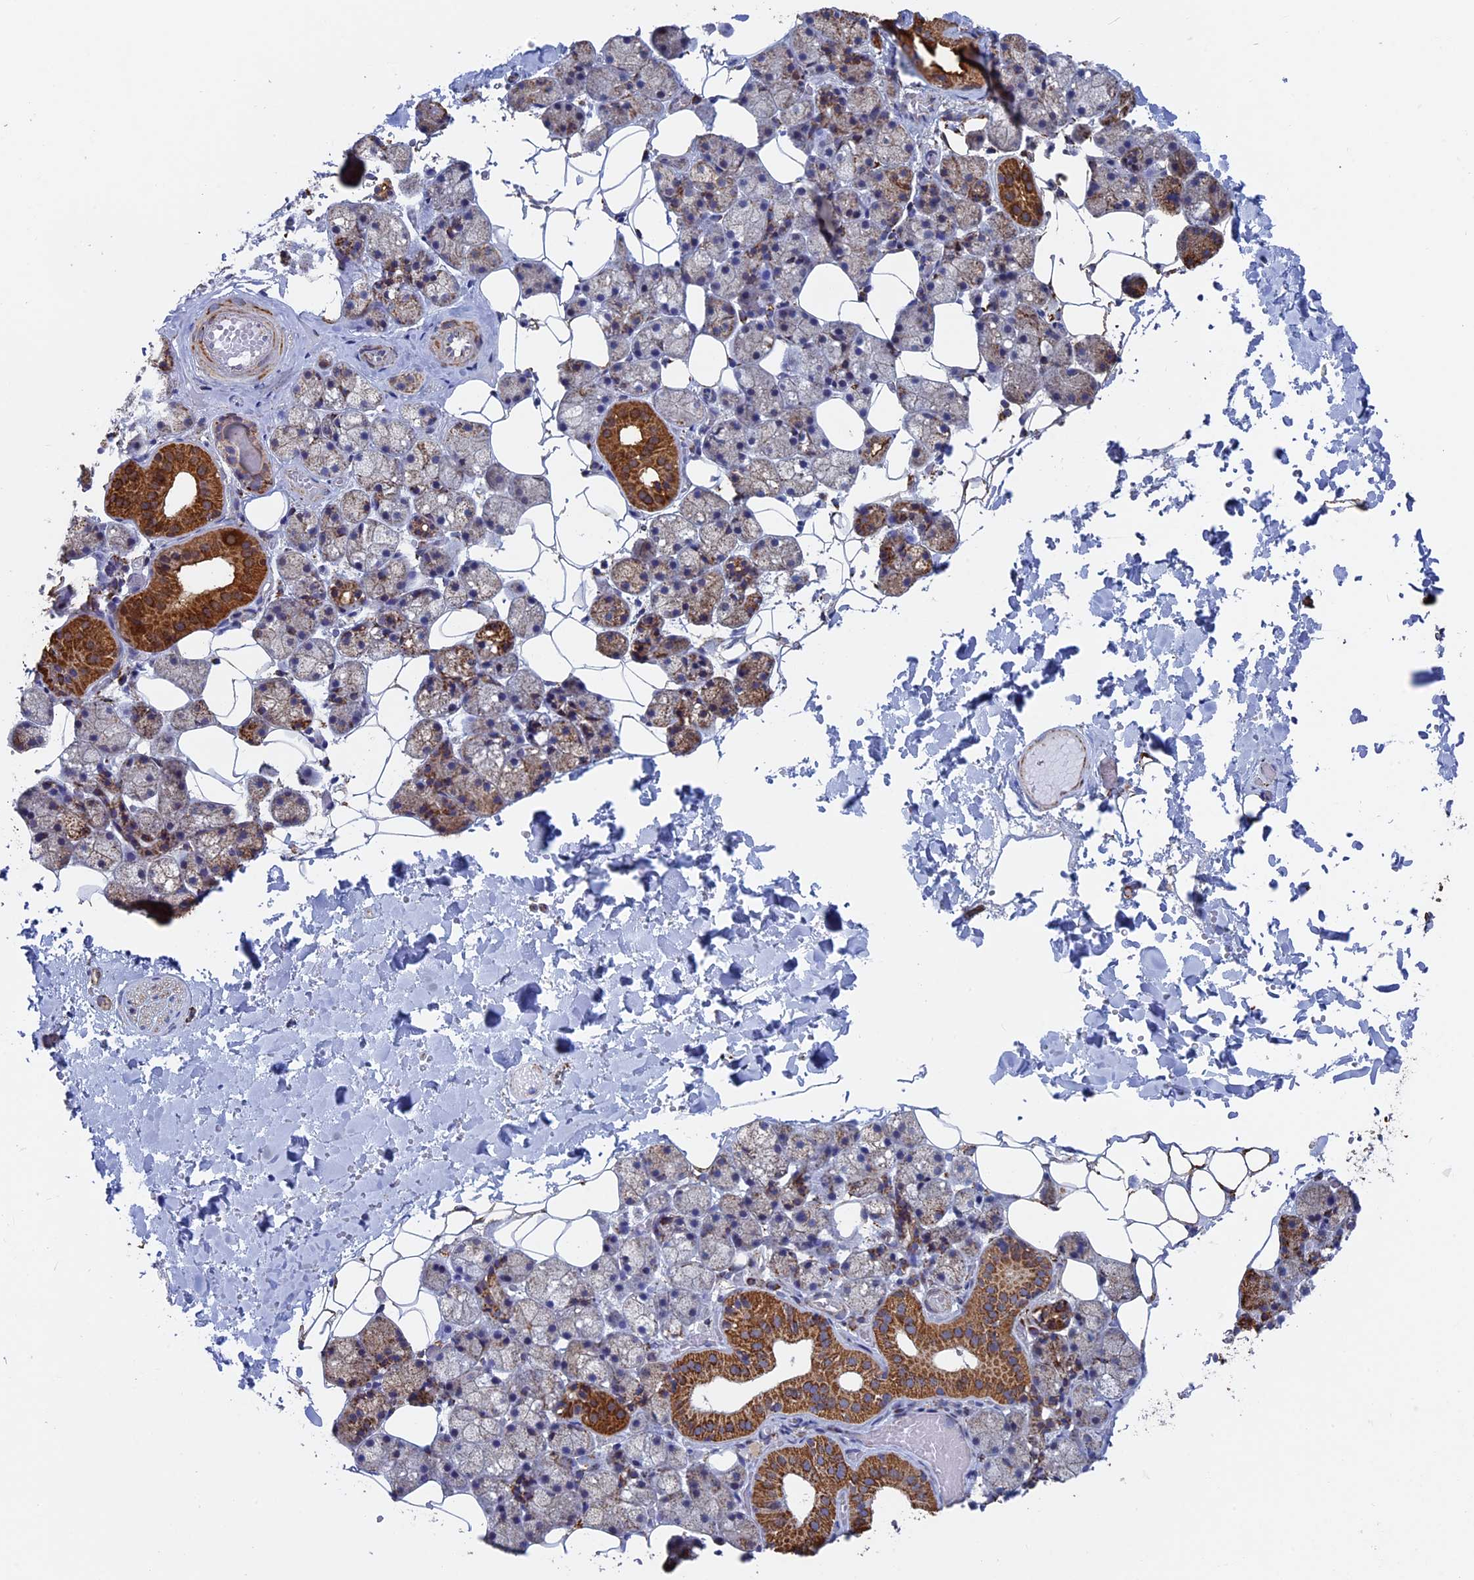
{"staining": {"intensity": "strong", "quantity": "25%-75%", "location": "cytoplasmic/membranous"}, "tissue": "salivary gland", "cell_type": "Glandular cells", "image_type": "normal", "snomed": [{"axis": "morphology", "description": "Normal tissue, NOS"}, {"axis": "topography", "description": "Salivary gland"}], "caption": "A micrograph of human salivary gland stained for a protein exhibits strong cytoplasmic/membranous brown staining in glandular cells. (DAB (3,3'-diaminobenzidine) IHC with brightfield microscopy, high magnification).", "gene": "SEC24D", "patient": {"sex": "female", "age": 33}}